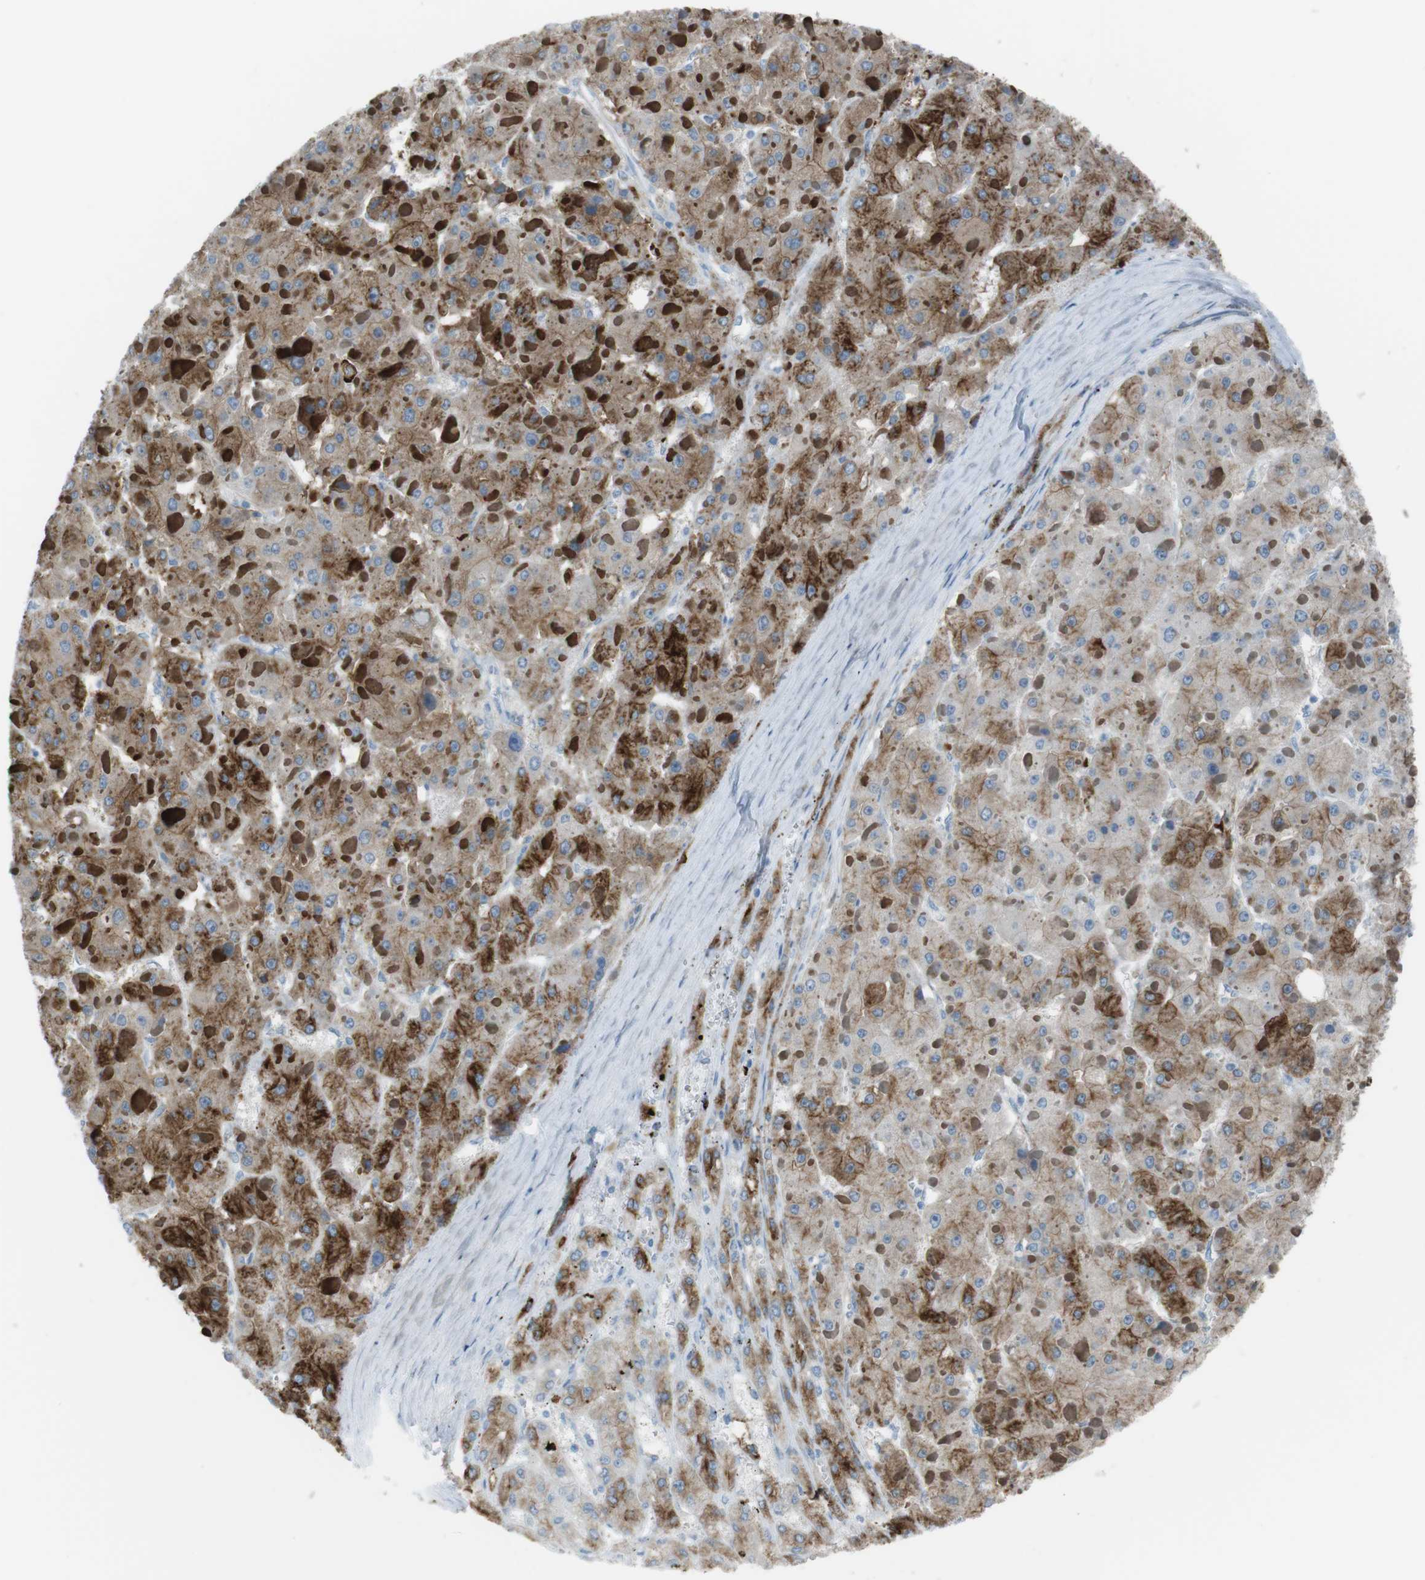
{"staining": {"intensity": "moderate", "quantity": ">75%", "location": "cytoplasmic/membranous"}, "tissue": "liver cancer", "cell_type": "Tumor cells", "image_type": "cancer", "snomed": [{"axis": "morphology", "description": "Carcinoma, Hepatocellular, NOS"}, {"axis": "topography", "description": "Liver"}], "caption": "IHC histopathology image of liver cancer stained for a protein (brown), which displays medium levels of moderate cytoplasmic/membranous positivity in approximately >75% of tumor cells.", "gene": "TUBB2A", "patient": {"sex": "female", "age": 73}}